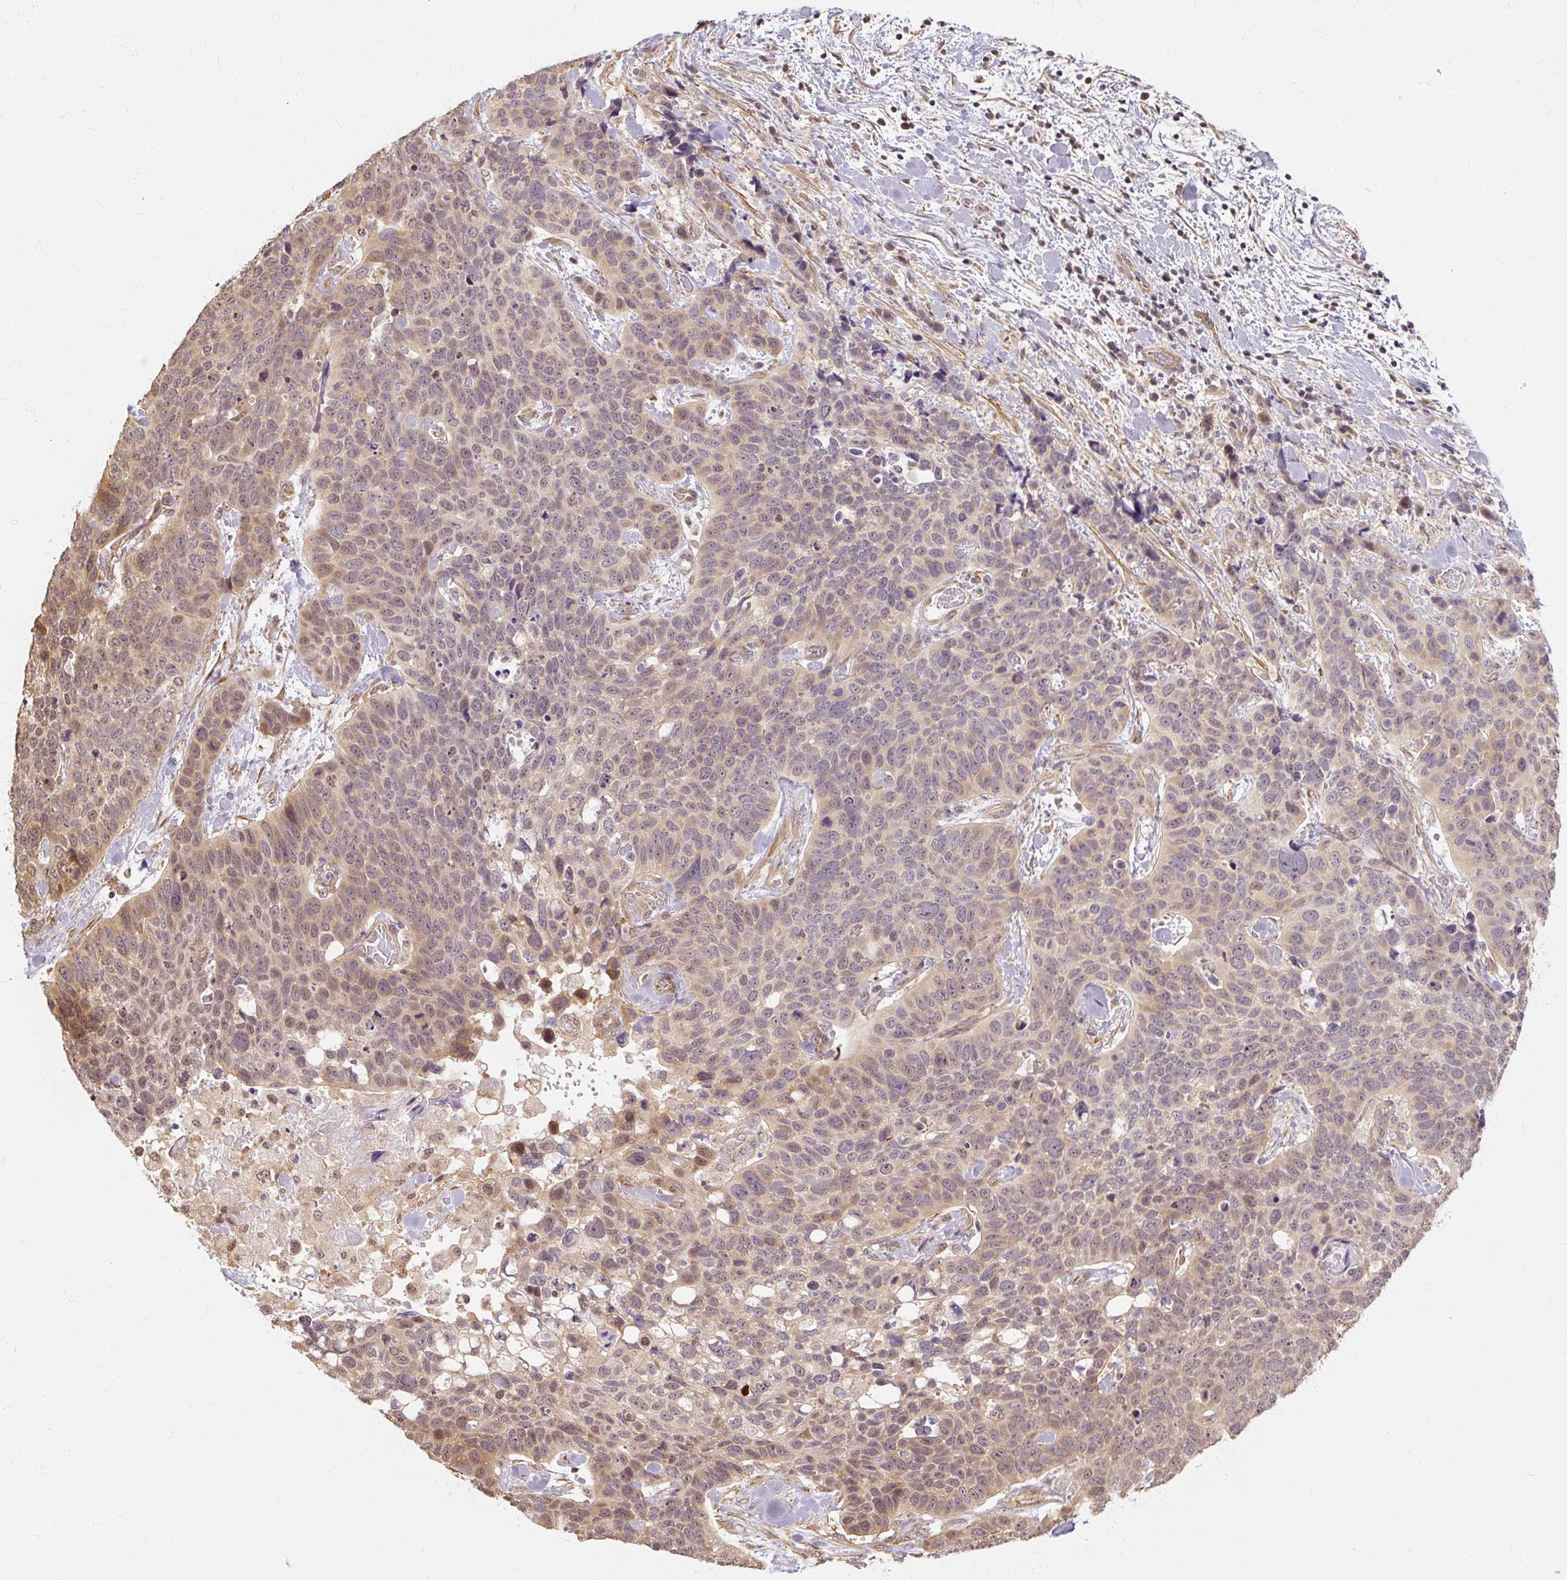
{"staining": {"intensity": "weak", "quantity": "<25%", "location": "nuclear"}, "tissue": "lung cancer", "cell_type": "Tumor cells", "image_type": "cancer", "snomed": [{"axis": "morphology", "description": "Squamous cell carcinoma, NOS"}, {"axis": "topography", "description": "Lung"}], "caption": "Immunohistochemistry histopathology image of human squamous cell carcinoma (lung) stained for a protein (brown), which displays no expression in tumor cells.", "gene": "RB1CC1", "patient": {"sex": "male", "age": 62}}